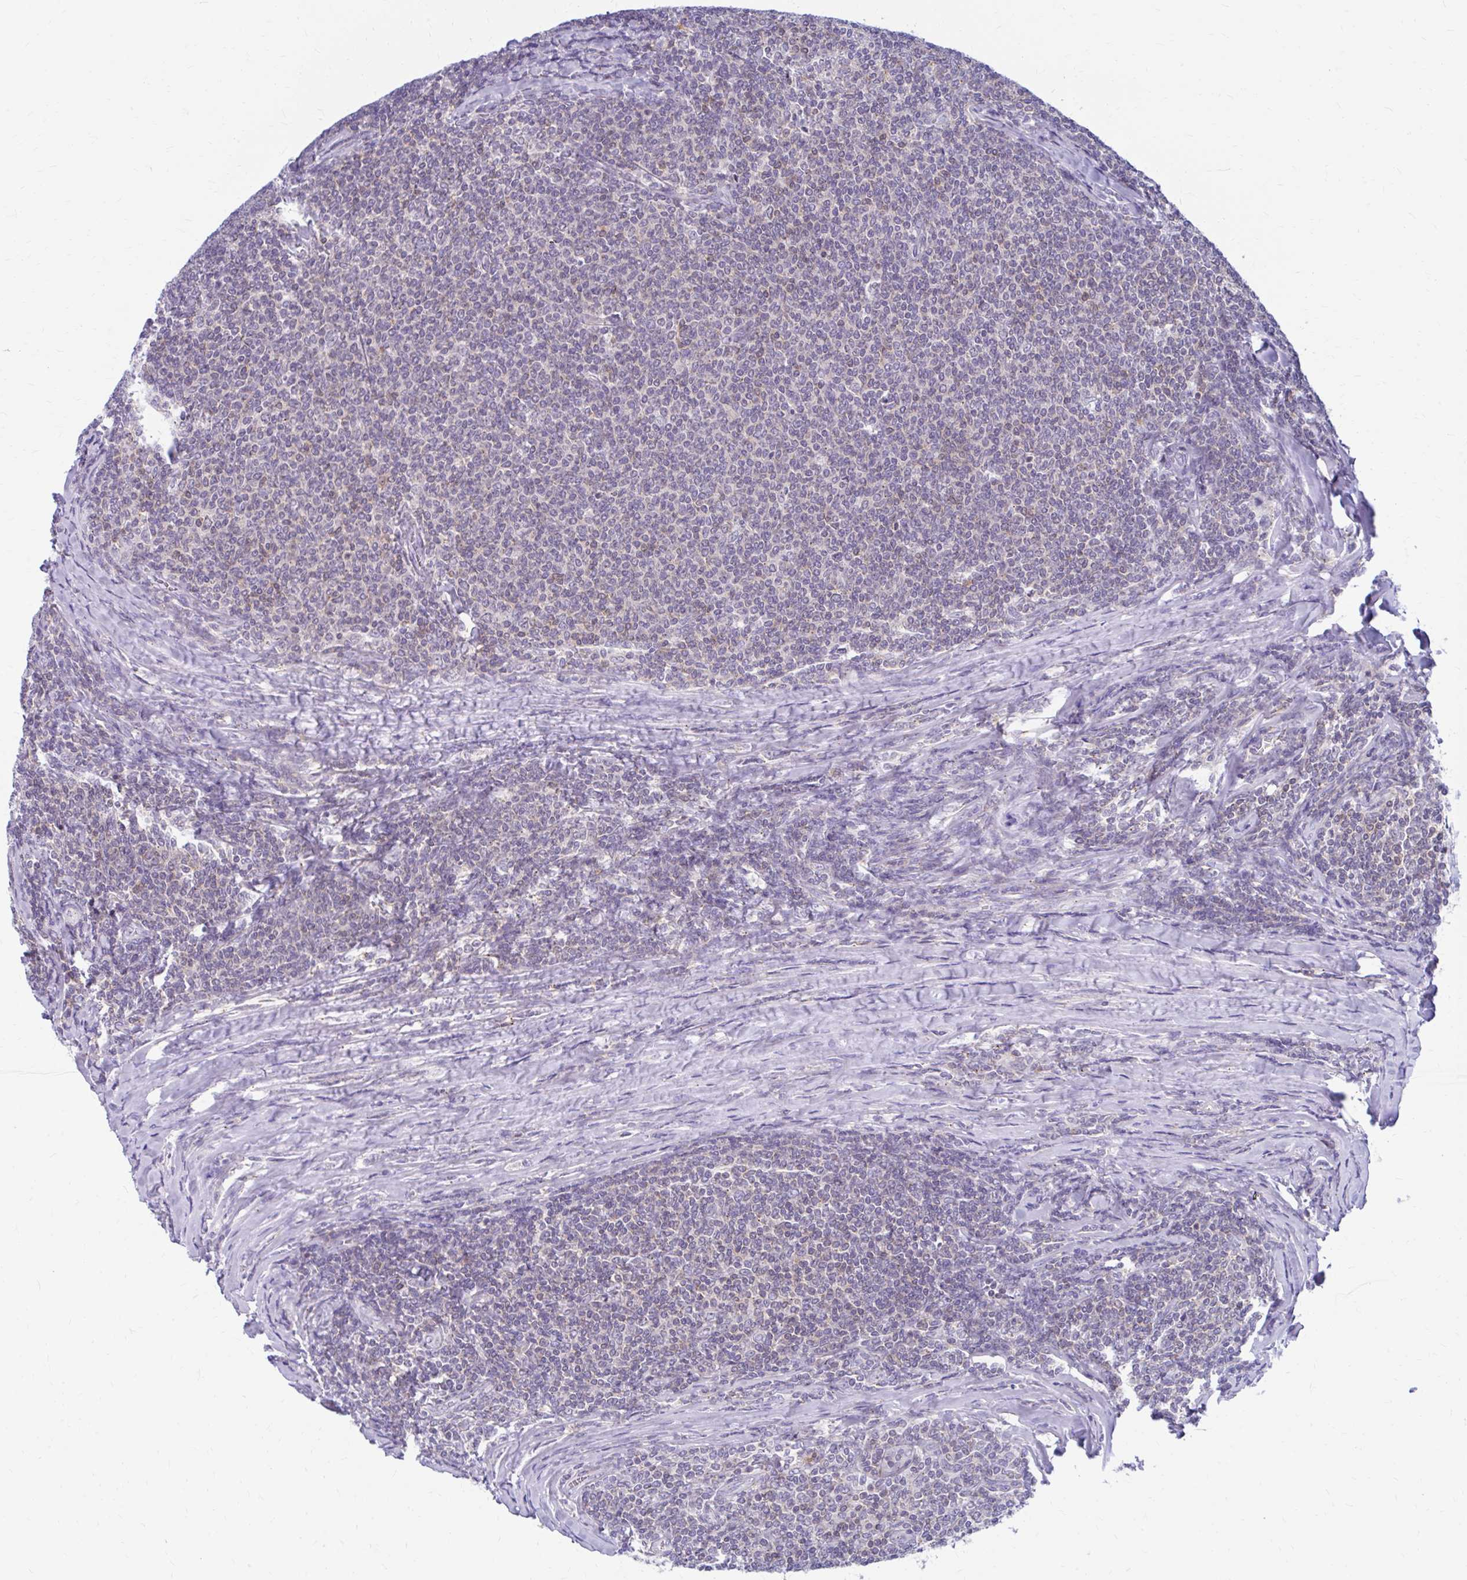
{"staining": {"intensity": "weak", "quantity": "<25%", "location": "cytoplasmic/membranous"}, "tissue": "lymphoma", "cell_type": "Tumor cells", "image_type": "cancer", "snomed": [{"axis": "morphology", "description": "Malignant lymphoma, non-Hodgkin's type, Low grade"}, {"axis": "topography", "description": "Lymph node"}], "caption": "DAB immunohistochemical staining of lymphoma exhibits no significant staining in tumor cells. The staining was performed using DAB (3,3'-diaminobenzidine) to visualize the protein expression in brown, while the nuclei were stained in blue with hematoxylin (Magnification: 20x).", "gene": "RADIL", "patient": {"sex": "male", "age": 52}}